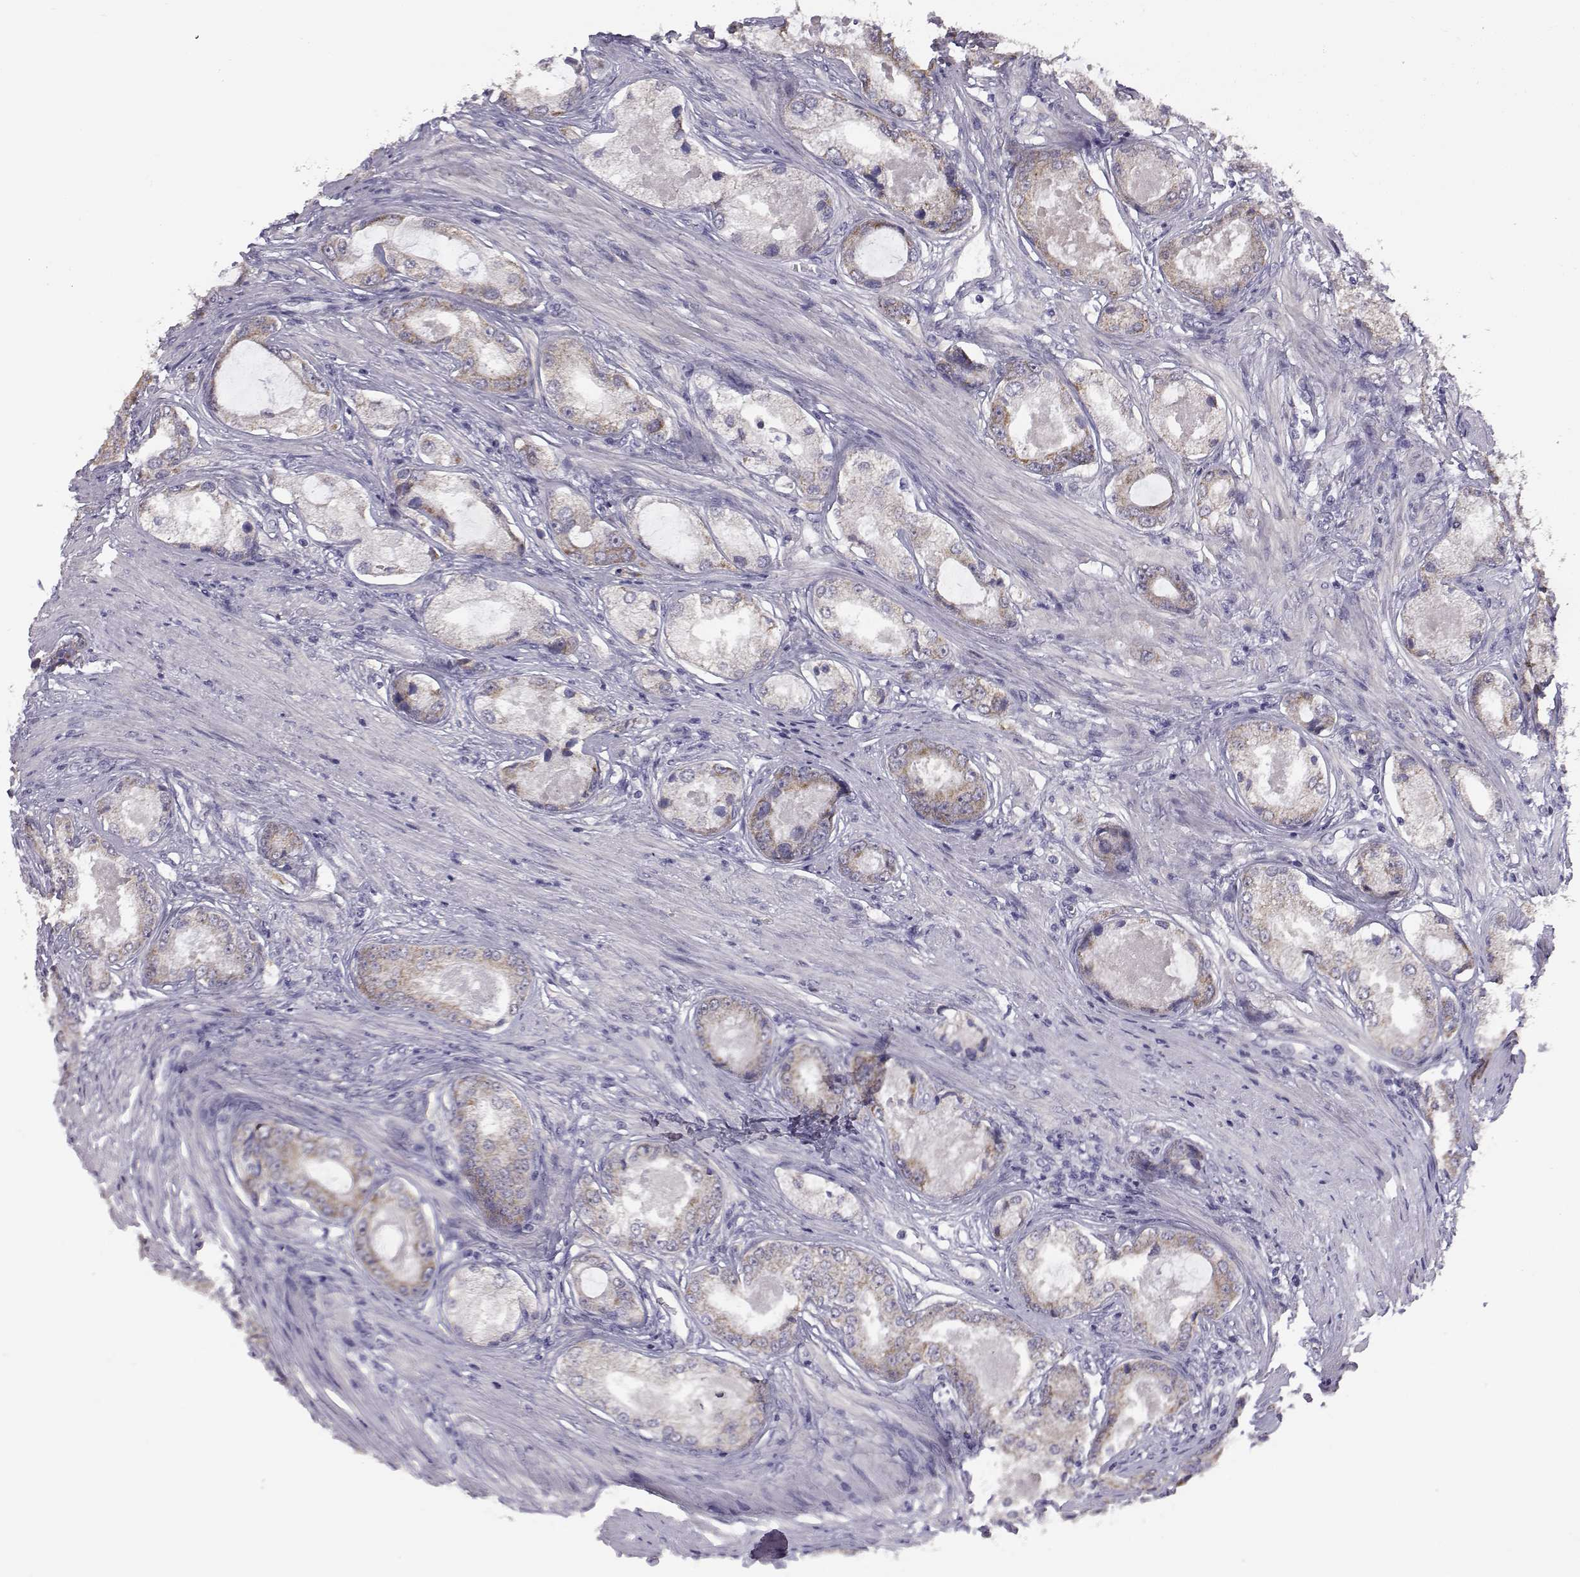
{"staining": {"intensity": "moderate", "quantity": "<25%", "location": "cytoplasmic/membranous"}, "tissue": "prostate cancer", "cell_type": "Tumor cells", "image_type": "cancer", "snomed": [{"axis": "morphology", "description": "Adenocarcinoma, Low grade"}, {"axis": "topography", "description": "Prostate"}], "caption": "The image shows a brown stain indicating the presence of a protein in the cytoplasmic/membranous of tumor cells in prostate cancer (low-grade adenocarcinoma). (DAB = brown stain, brightfield microscopy at high magnification).", "gene": "KCNMB4", "patient": {"sex": "male", "age": 68}}